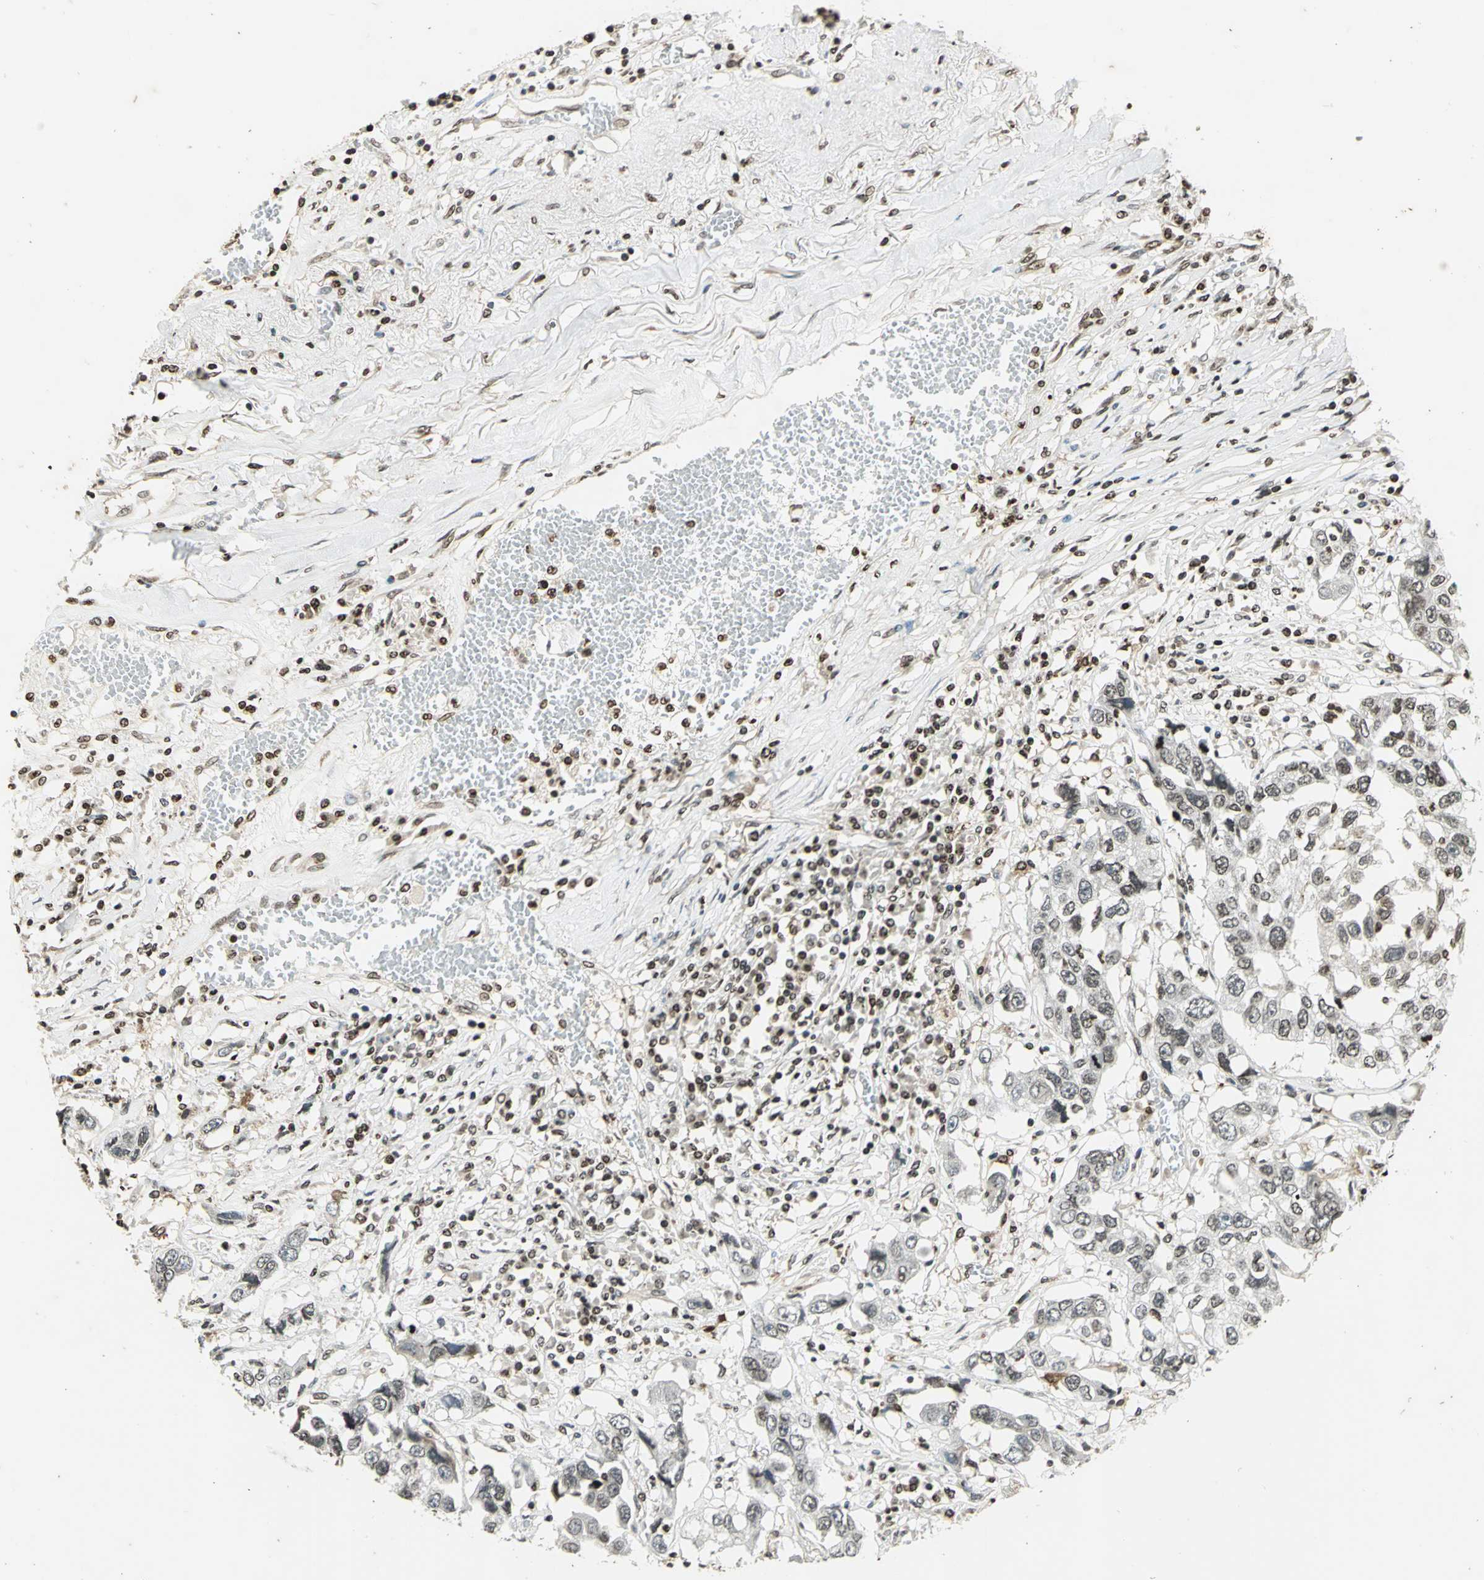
{"staining": {"intensity": "weak", "quantity": "<25%", "location": "cytoplasmic/membranous,nuclear"}, "tissue": "lung cancer", "cell_type": "Tumor cells", "image_type": "cancer", "snomed": [{"axis": "morphology", "description": "Squamous cell carcinoma, NOS"}, {"axis": "topography", "description": "Lung"}], "caption": "The image exhibits no staining of tumor cells in squamous cell carcinoma (lung).", "gene": "LGALS3", "patient": {"sex": "male", "age": 71}}